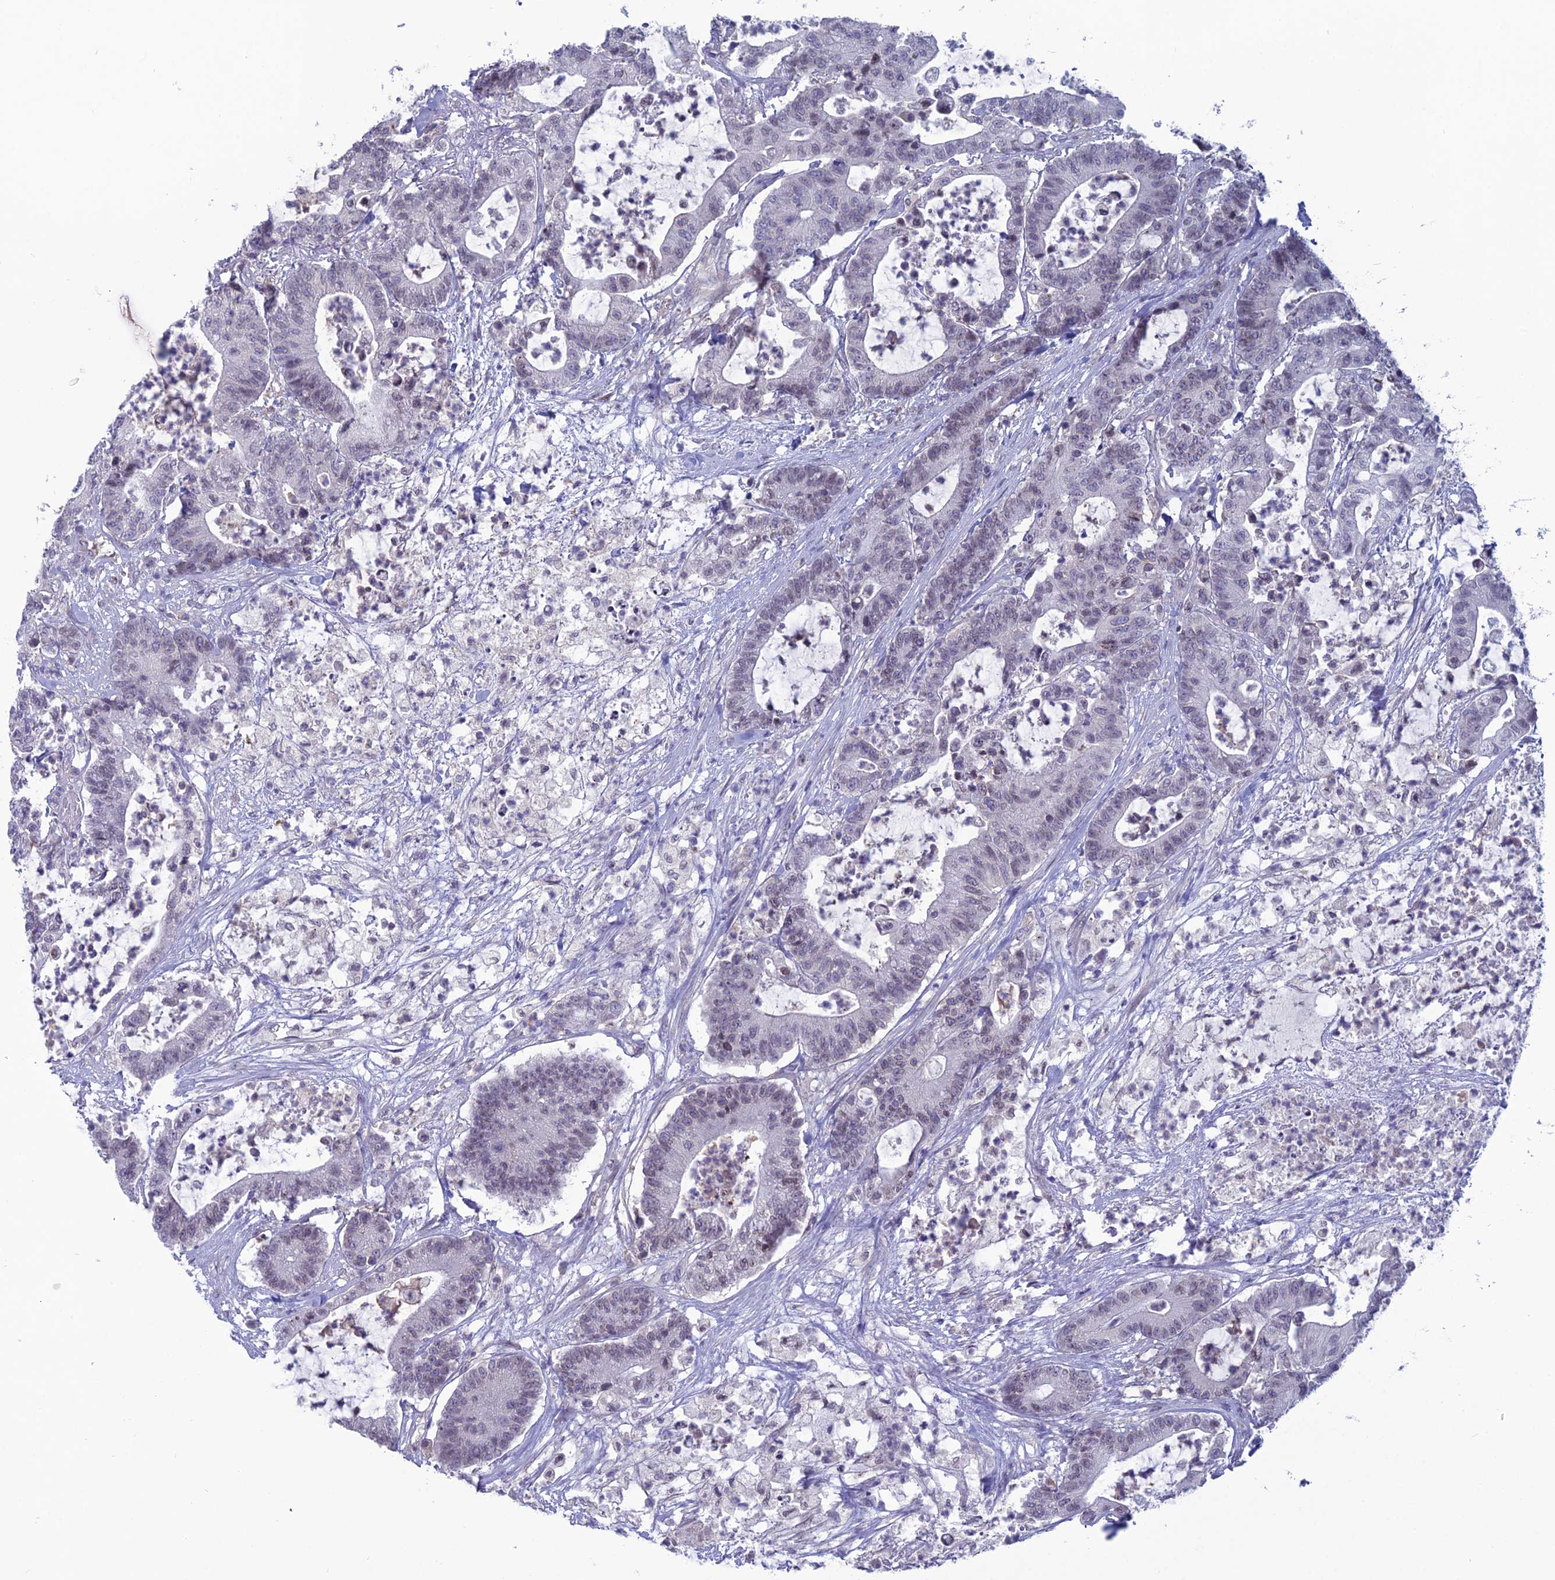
{"staining": {"intensity": "weak", "quantity": "<25%", "location": "nuclear"}, "tissue": "colorectal cancer", "cell_type": "Tumor cells", "image_type": "cancer", "snomed": [{"axis": "morphology", "description": "Adenocarcinoma, NOS"}, {"axis": "topography", "description": "Colon"}], "caption": "Immunohistochemistry of colorectal adenocarcinoma exhibits no expression in tumor cells. Brightfield microscopy of immunohistochemistry (IHC) stained with DAB (3,3'-diaminobenzidine) (brown) and hematoxylin (blue), captured at high magnification.", "gene": "WDR46", "patient": {"sex": "female", "age": 84}}